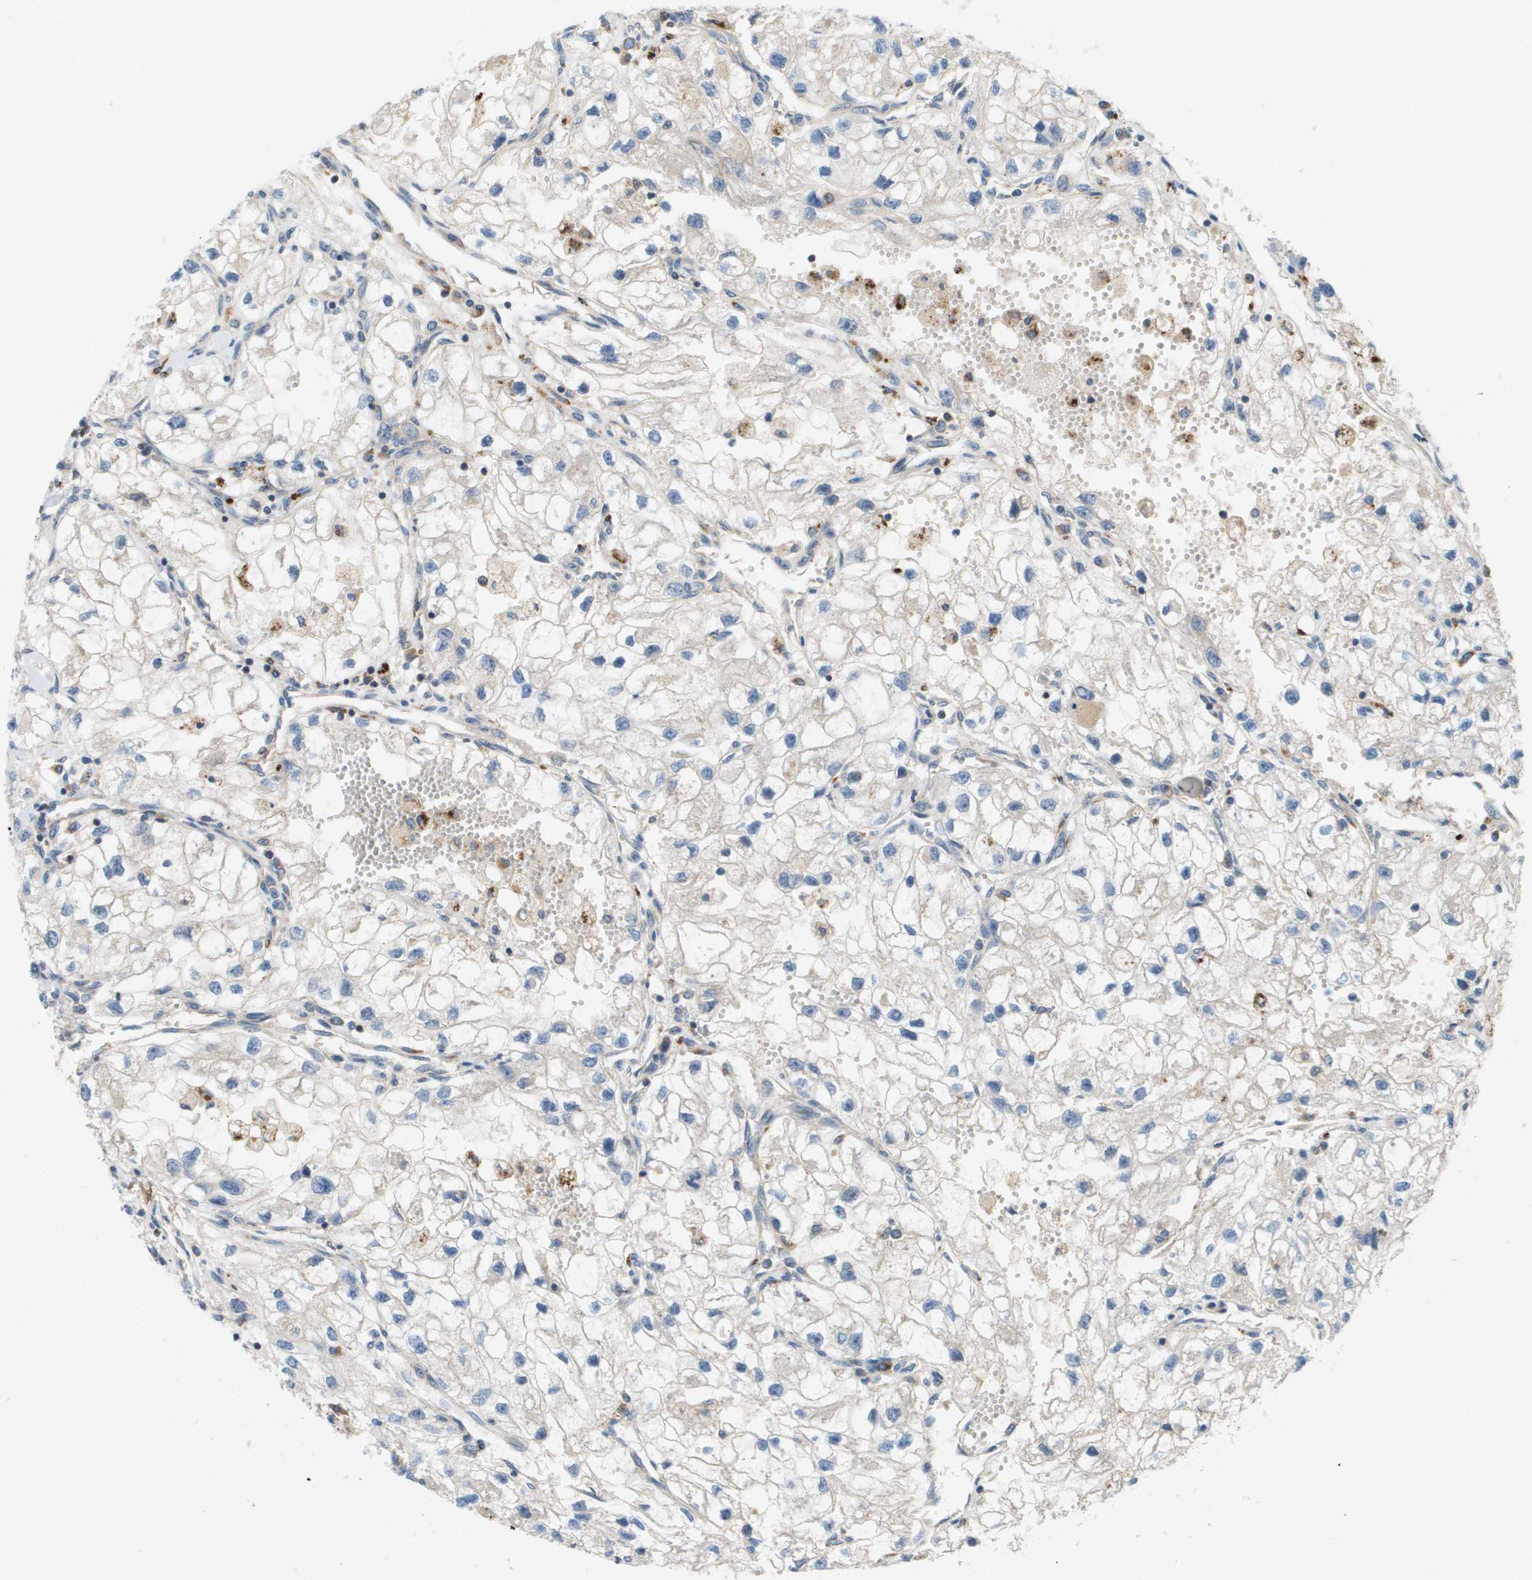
{"staining": {"intensity": "negative", "quantity": "none", "location": "none"}, "tissue": "renal cancer", "cell_type": "Tumor cells", "image_type": "cancer", "snomed": [{"axis": "morphology", "description": "Adenocarcinoma, NOS"}, {"axis": "topography", "description": "Kidney"}], "caption": "This is an immunohistochemistry (IHC) histopathology image of human adenocarcinoma (renal). There is no positivity in tumor cells.", "gene": "SLC25A20", "patient": {"sex": "female", "age": 70}}